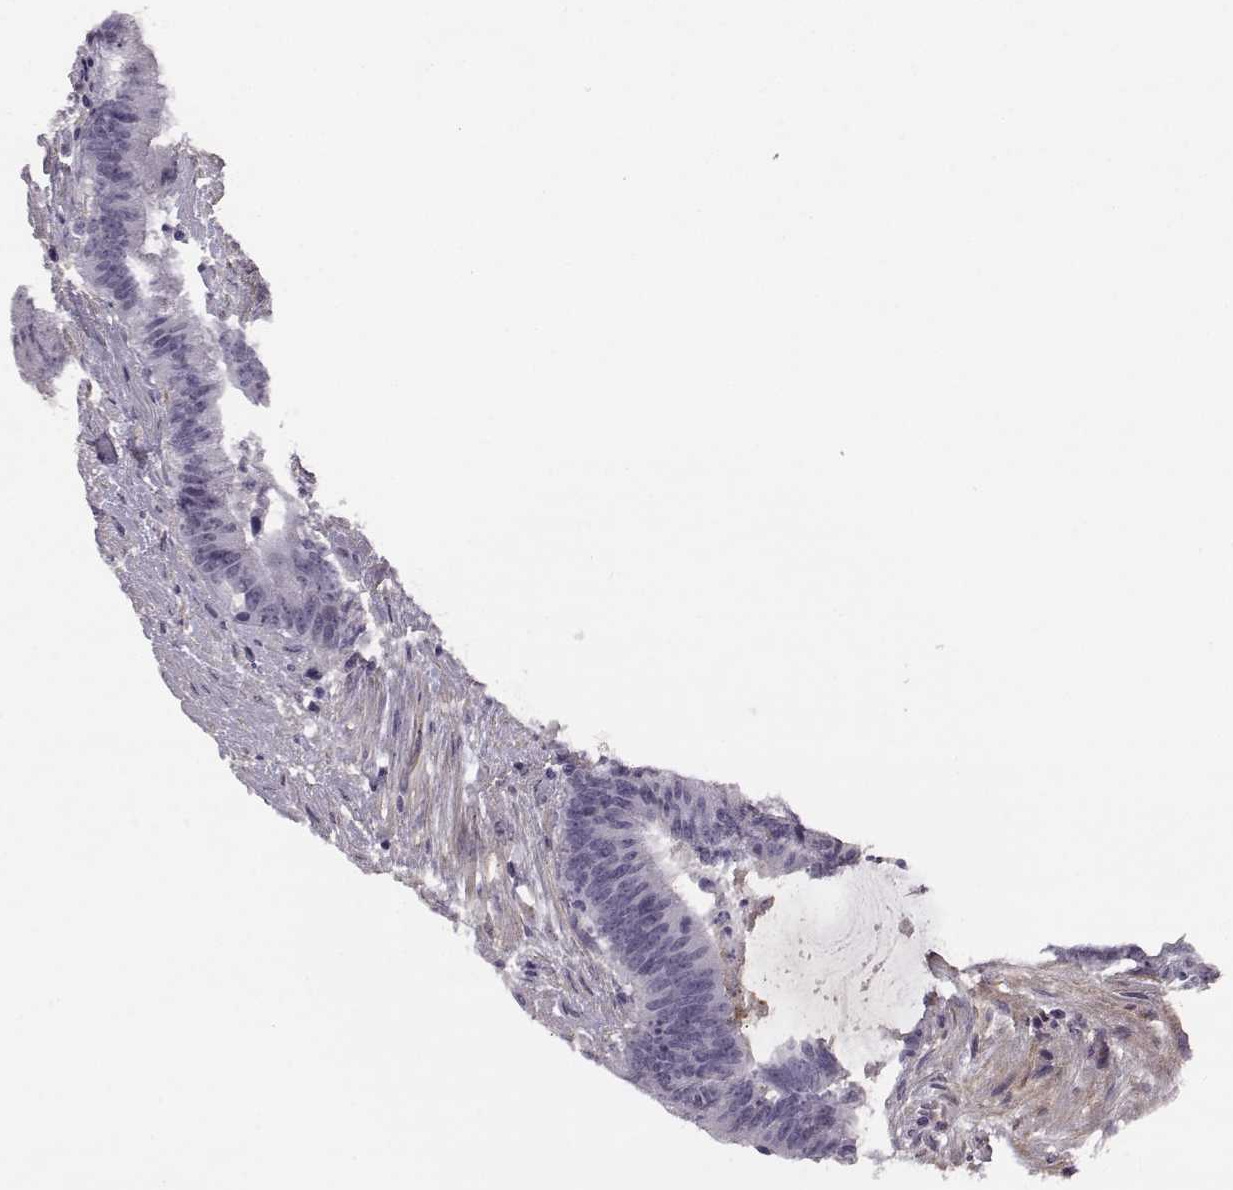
{"staining": {"intensity": "negative", "quantity": "none", "location": "none"}, "tissue": "colorectal cancer", "cell_type": "Tumor cells", "image_type": "cancer", "snomed": [{"axis": "morphology", "description": "Adenocarcinoma, NOS"}, {"axis": "topography", "description": "Colon"}], "caption": "This is a image of immunohistochemistry (IHC) staining of colorectal adenocarcinoma, which shows no staining in tumor cells. Nuclei are stained in blue.", "gene": "TRIM69", "patient": {"sex": "female", "age": 43}}